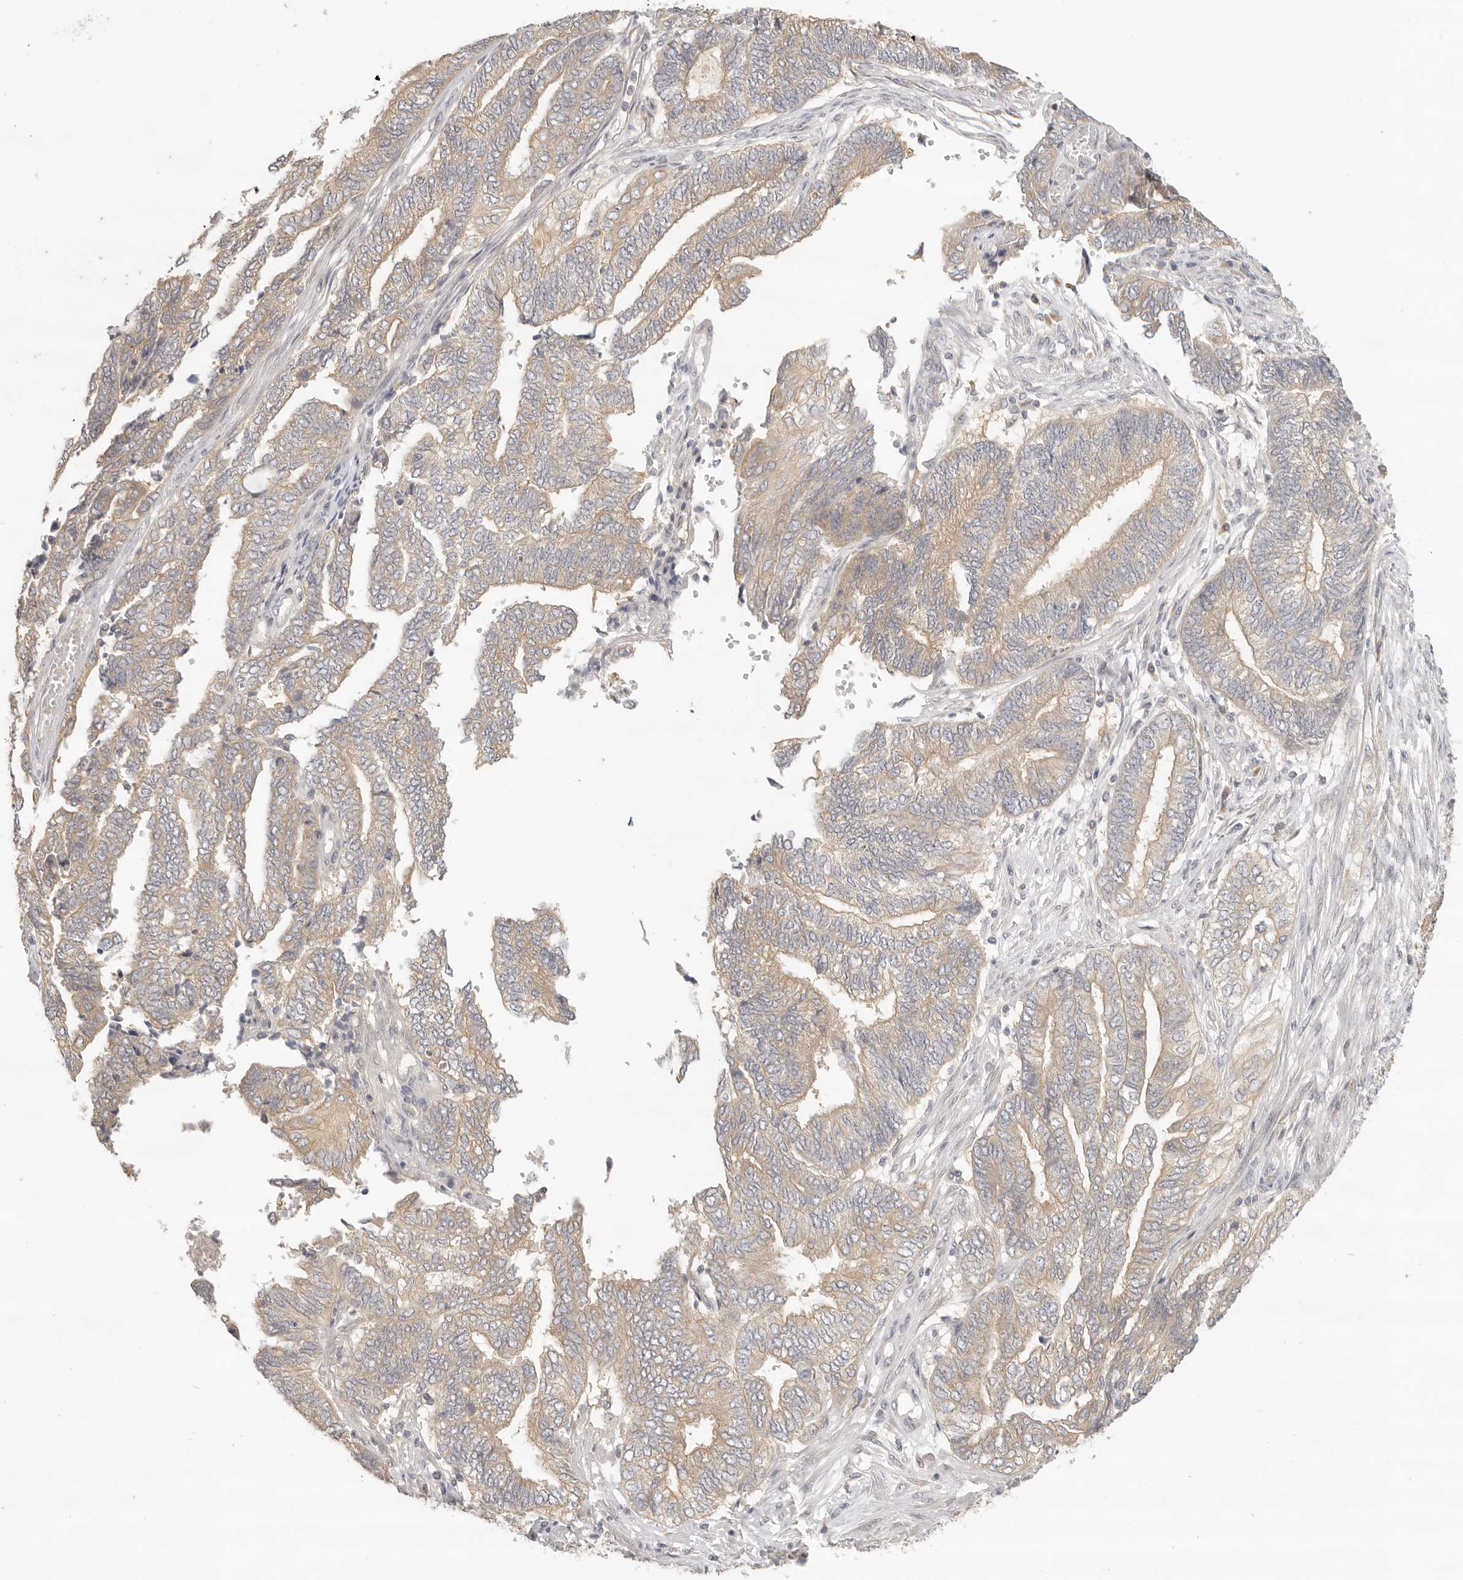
{"staining": {"intensity": "weak", "quantity": ">75%", "location": "cytoplasmic/membranous"}, "tissue": "endometrial cancer", "cell_type": "Tumor cells", "image_type": "cancer", "snomed": [{"axis": "morphology", "description": "Adenocarcinoma, NOS"}, {"axis": "topography", "description": "Uterus"}, {"axis": "topography", "description": "Endometrium"}], "caption": "Human endometrial cancer (adenocarcinoma) stained with a brown dye exhibits weak cytoplasmic/membranous positive staining in approximately >75% of tumor cells.", "gene": "AHDC1", "patient": {"sex": "female", "age": 70}}